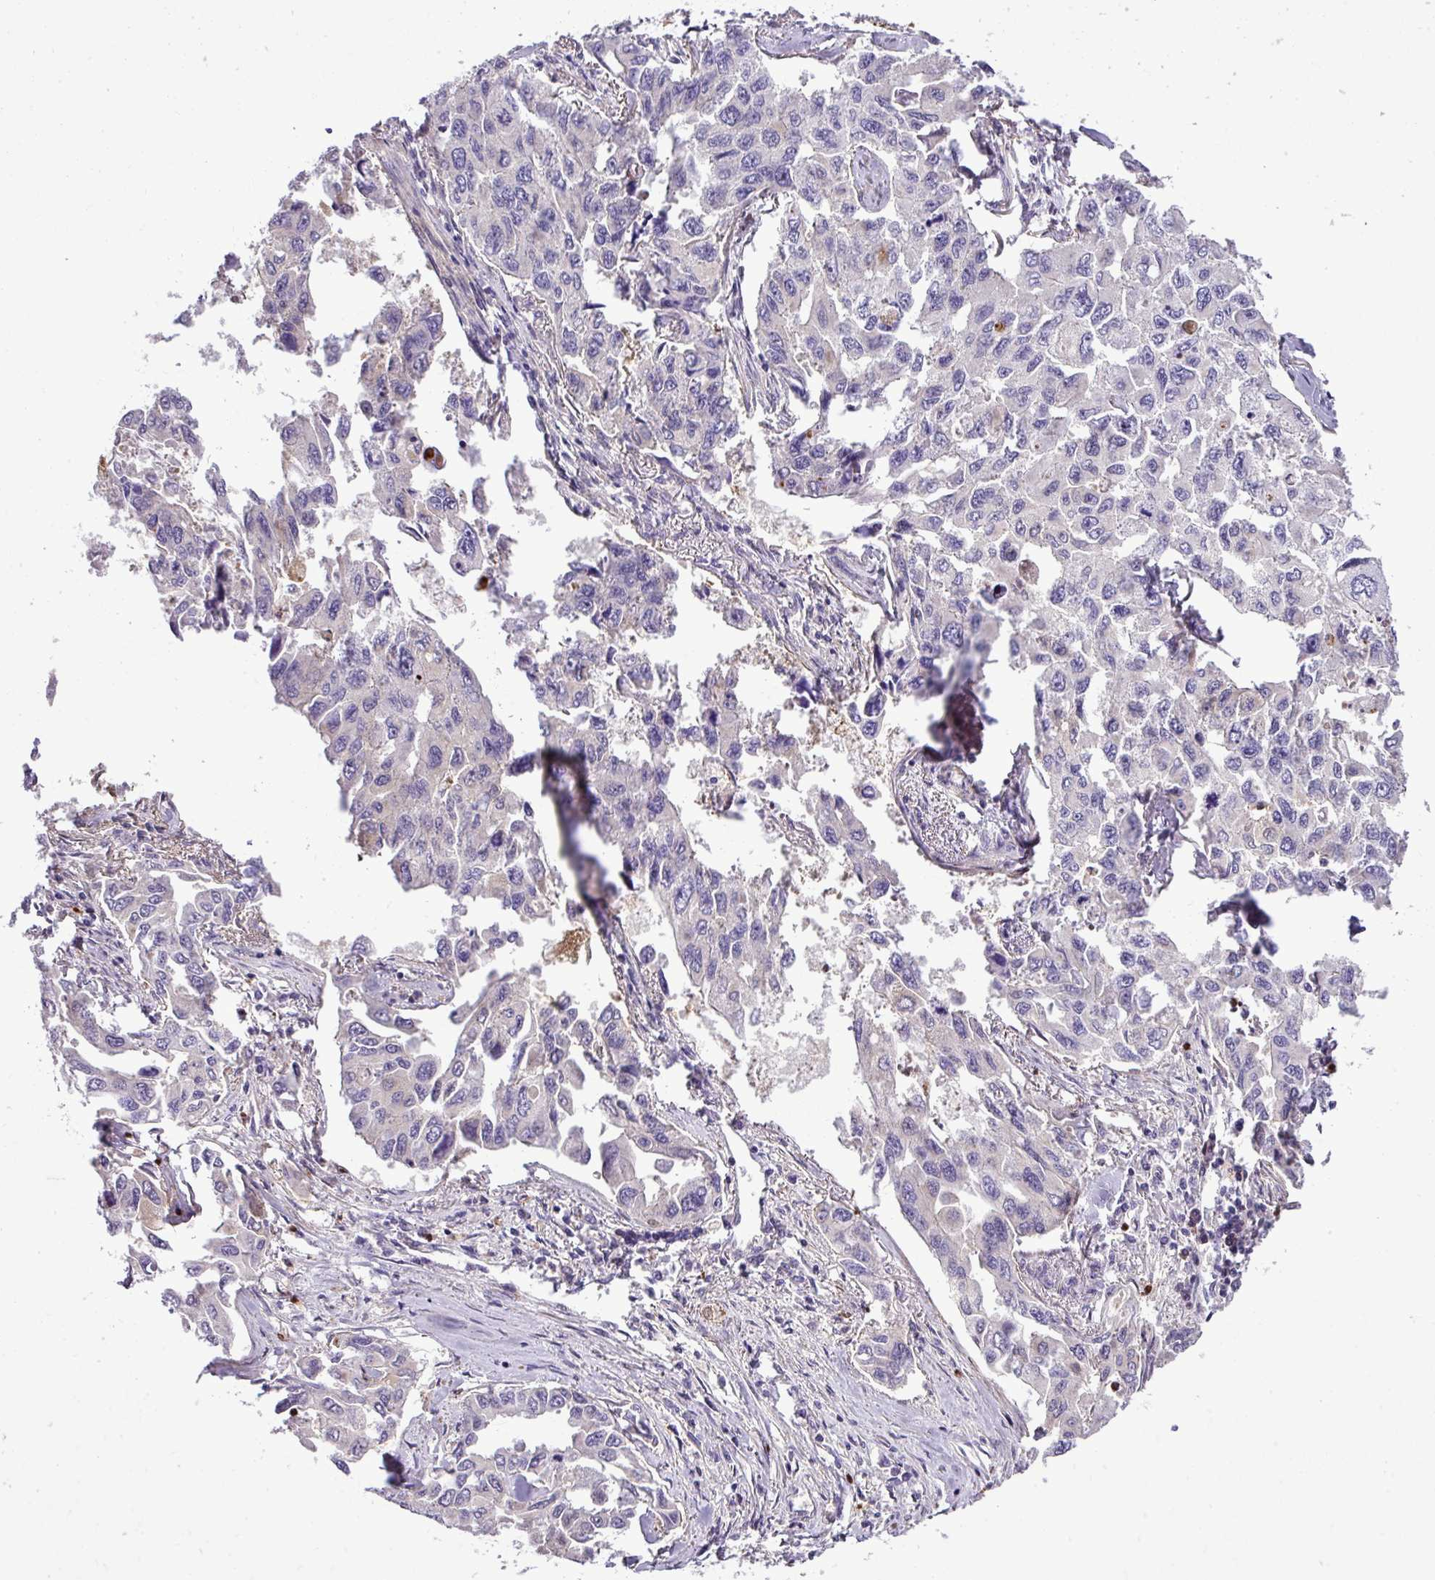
{"staining": {"intensity": "negative", "quantity": "none", "location": "none"}, "tissue": "lung cancer", "cell_type": "Tumor cells", "image_type": "cancer", "snomed": [{"axis": "morphology", "description": "Adenocarcinoma, NOS"}, {"axis": "topography", "description": "Lung"}], "caption": "IHC of human lung adenocarcinoma displays no expression in tumor cells.", "gene": "NBEAL2", "patient": {"sex": "male", "age": 64}}